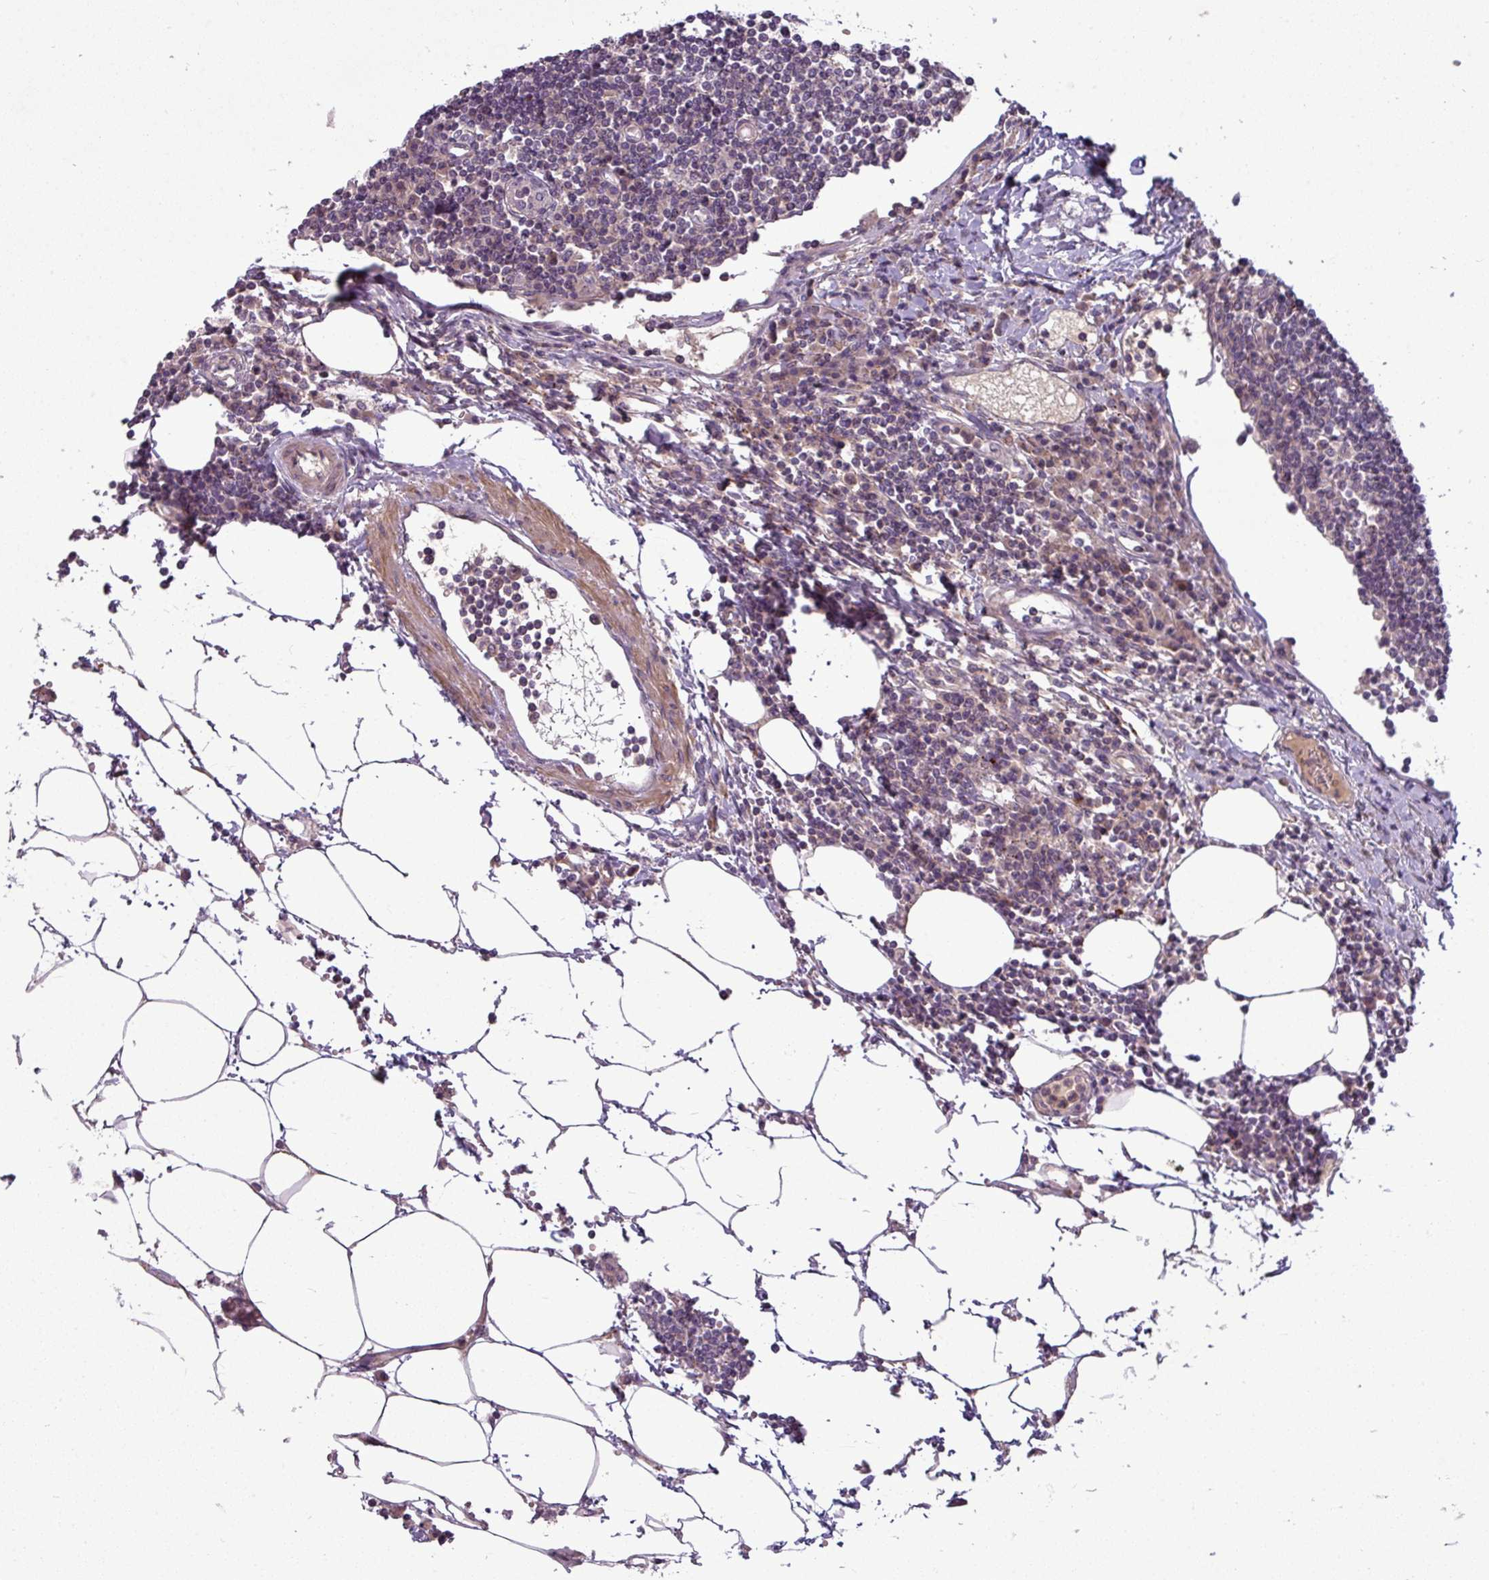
{"staining": {"intensity": "weak", "quantity": "<25%", "location": "cytoplasmic/membranous"}, "tissue": "lymph node", "cell_type": "Germinal center cells", "image_type": "normal", "snomed": [{"axis": "morphology", "description": "Adenocarcinoma, NOS"}, {"axis": "topography", "description": "Lymph node"}], "caption": "Immunohistochemistry (IHC) histopathology image of benign human lymph node stained for a protein (brown), which shows no staining in germinal center cells. Nuclei are stained in blue.", "gene": "ZNF35", "patient": {"sex": "female", "age": 62}}